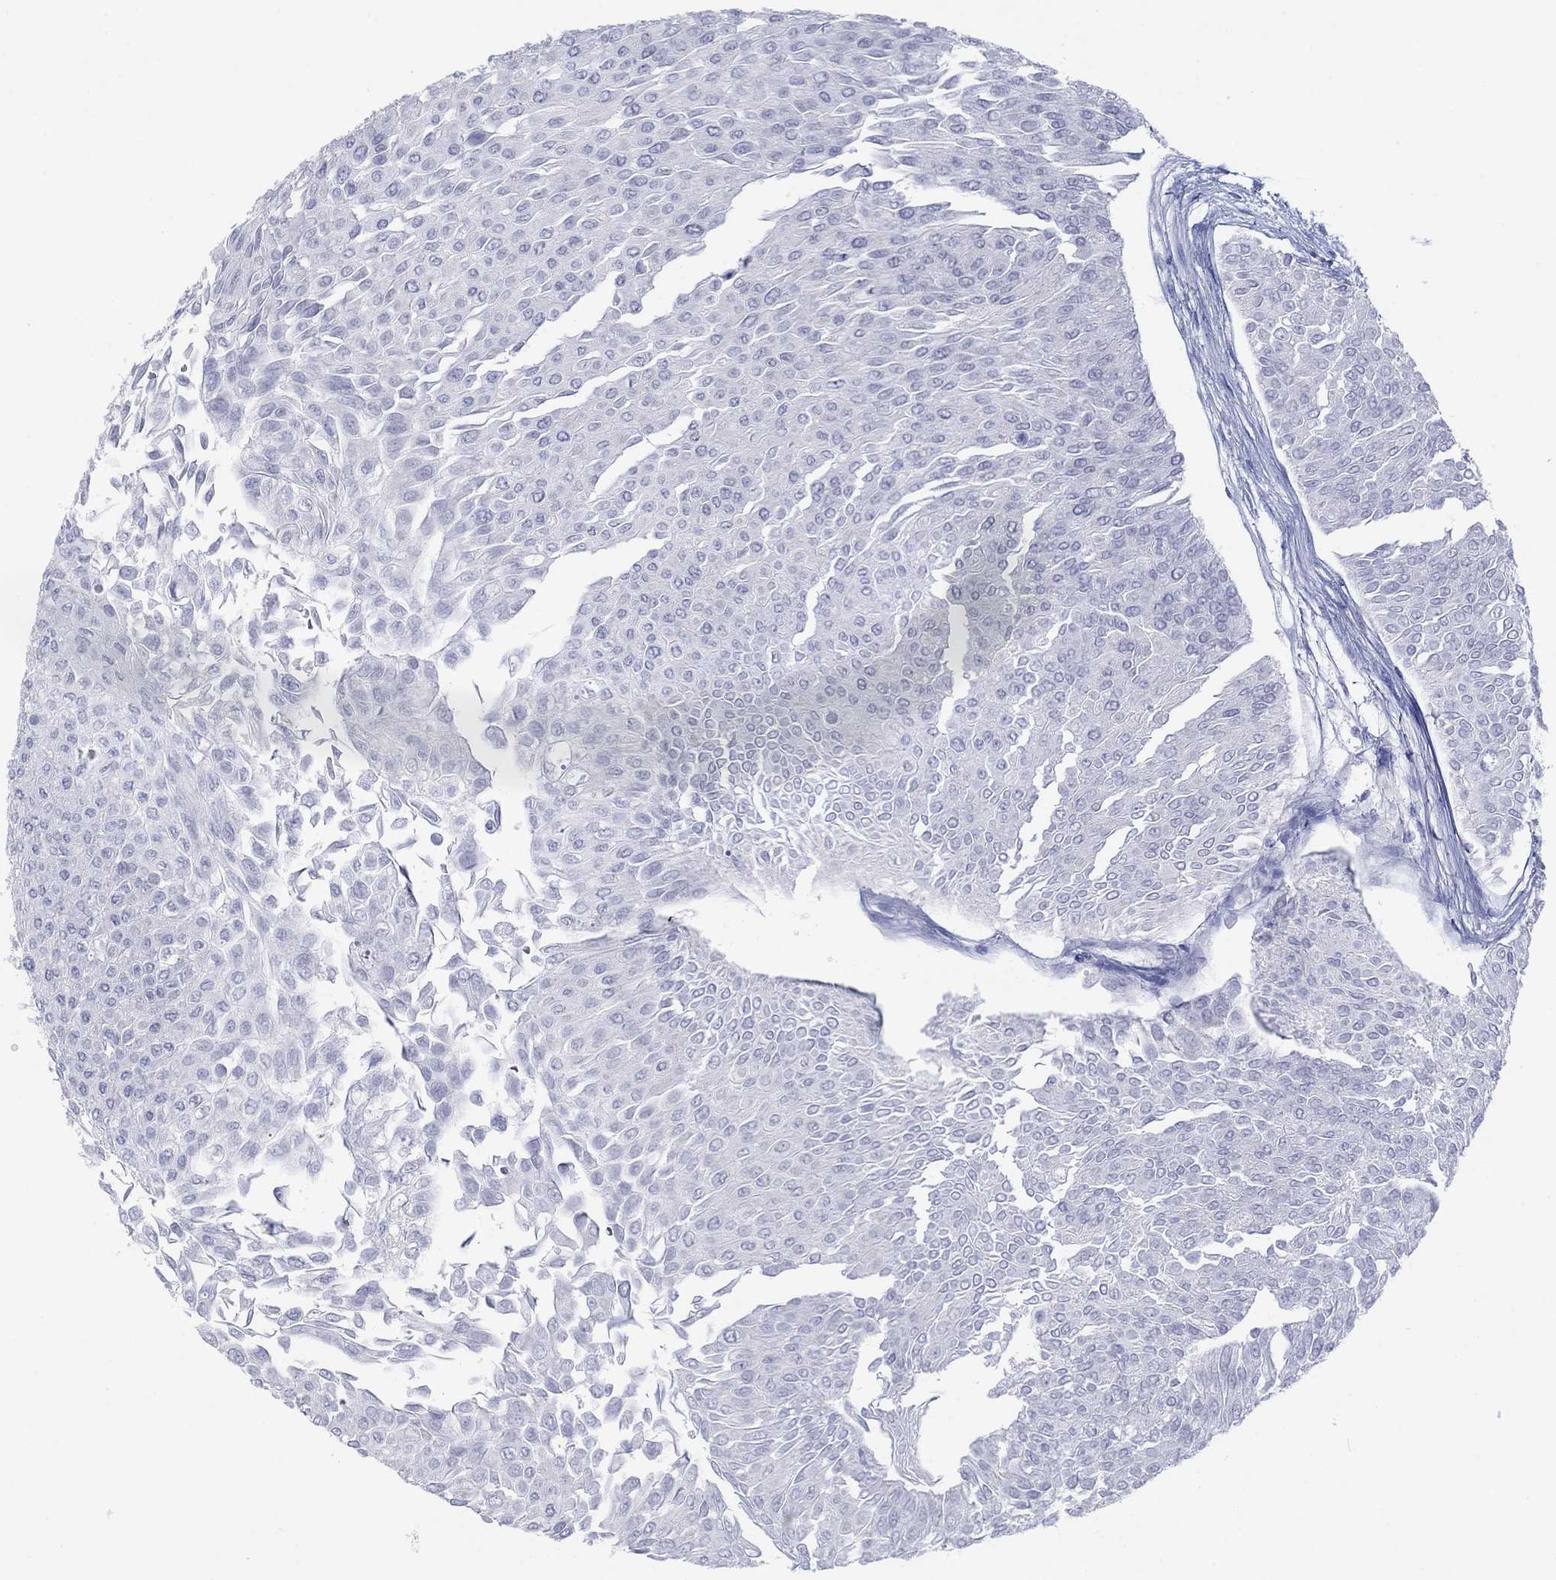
{"staining": {"intensity": "negative", "quantity": "none", "location": "none"}, "tissue": "urothelial cancer", "cell_type": "Tumor cells", "image_type": "cancer", "snomed": [{"axis": "morphology", "description": "Urothelial carcinoma, Low grade"}, {"axis": "topography", "description": "Urinary bladder"}], "caption": "Micrograph shows no protein expression in tumor cells of urothelial cancer tissue.", "gene": "PDYN", "patient": {"sex": "male", "age": 67}}